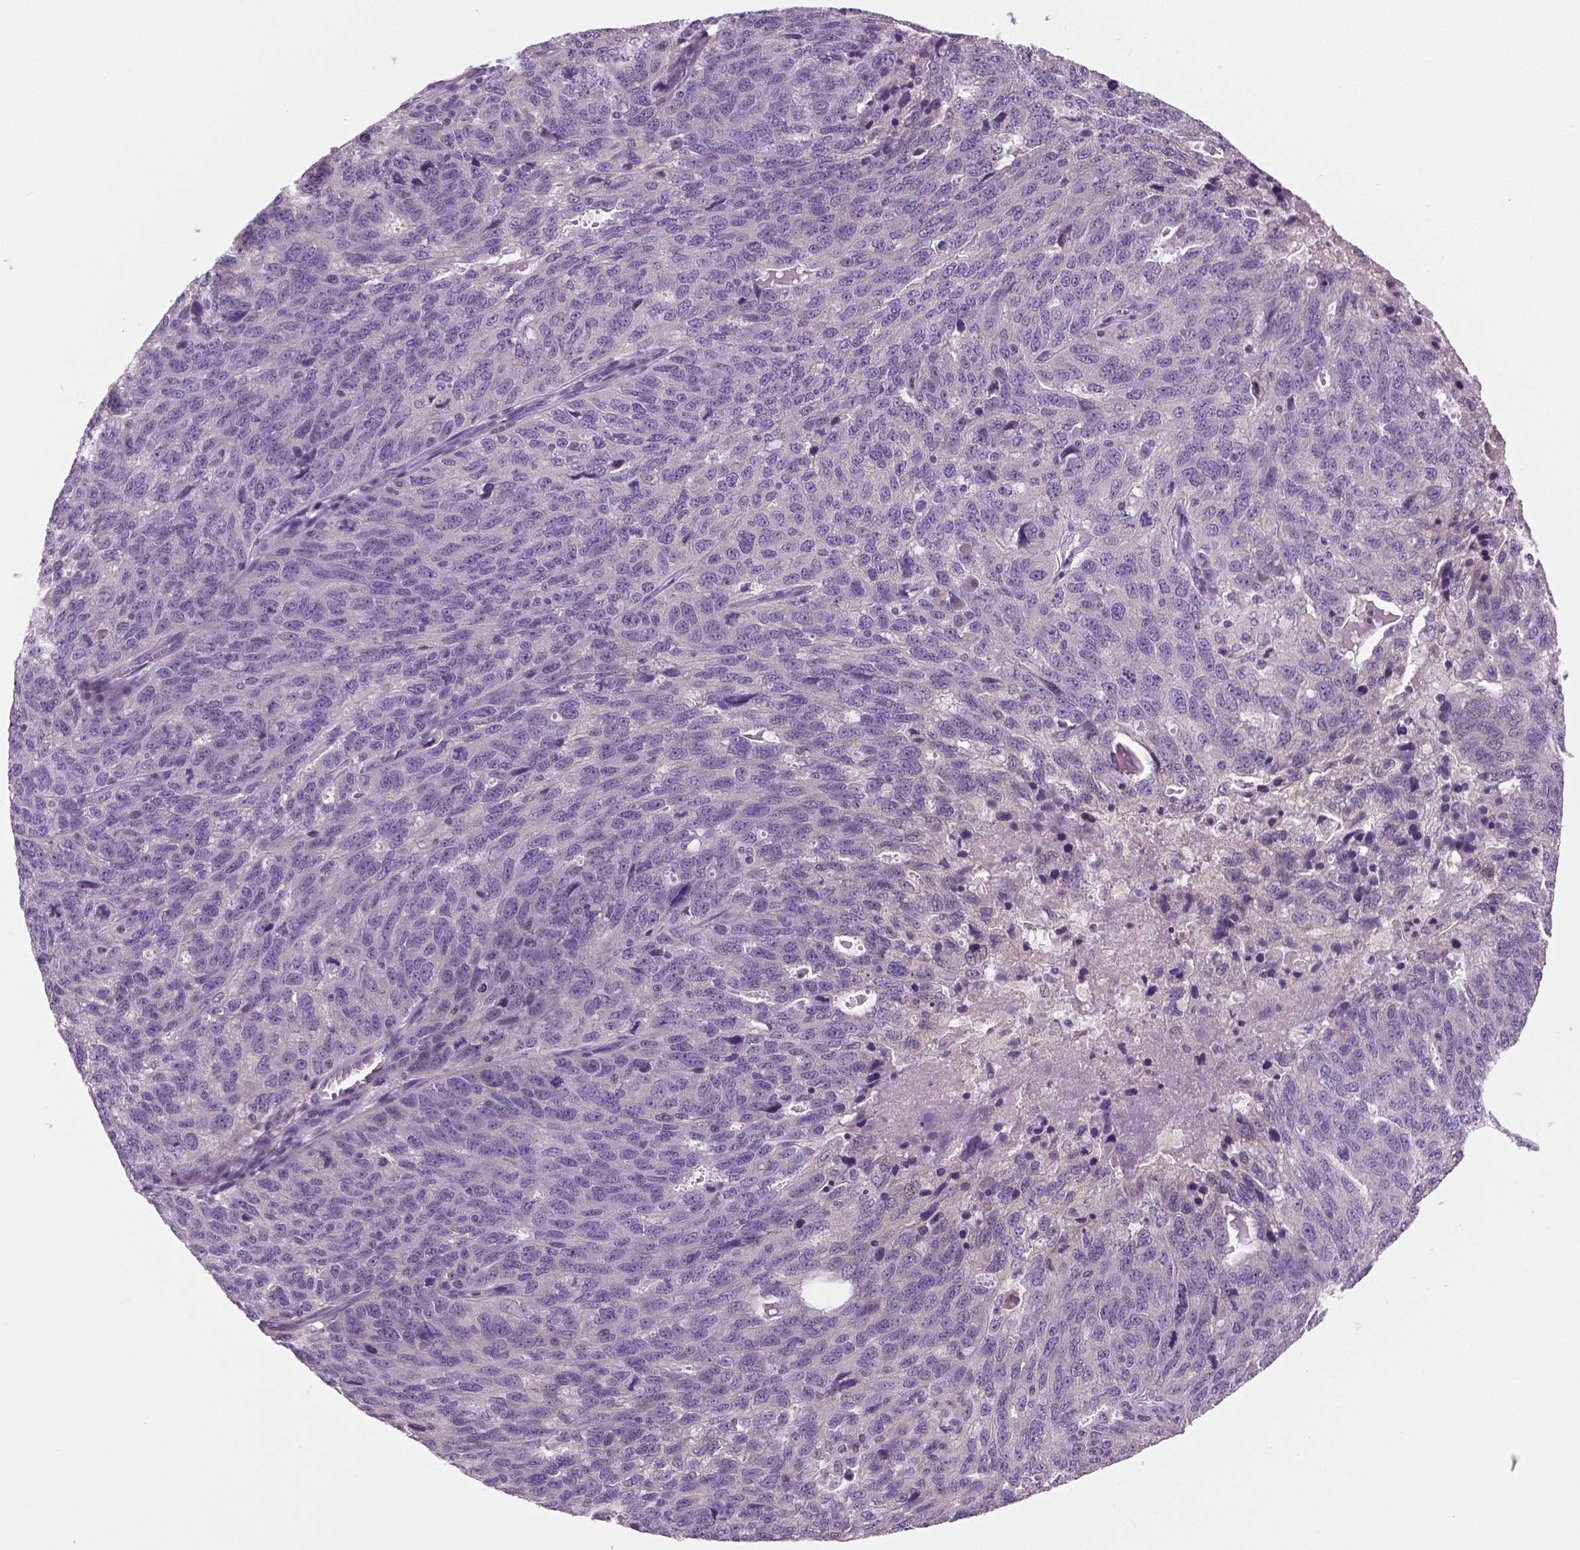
{"staining": {"intensity": "negative", "quantity": "none", "location": "none"}, "tissue": "ovarian cancer", "cell_type": "Tumor cells", "image_type": "cancer", "snomed": [{"axis": "morphology", "description": "Cystadenocarcinoma, serous, NOS"}, {"axis": "topography", "description": "Ovary"}], "caption": "Ovarian cancer (serous cystadenocarcinoma) stained for a protein using immunohistochemistry displays no positivity tumor cells.", "gene": "DNAH12", "patient": {"sex": "female", "age": 71}}